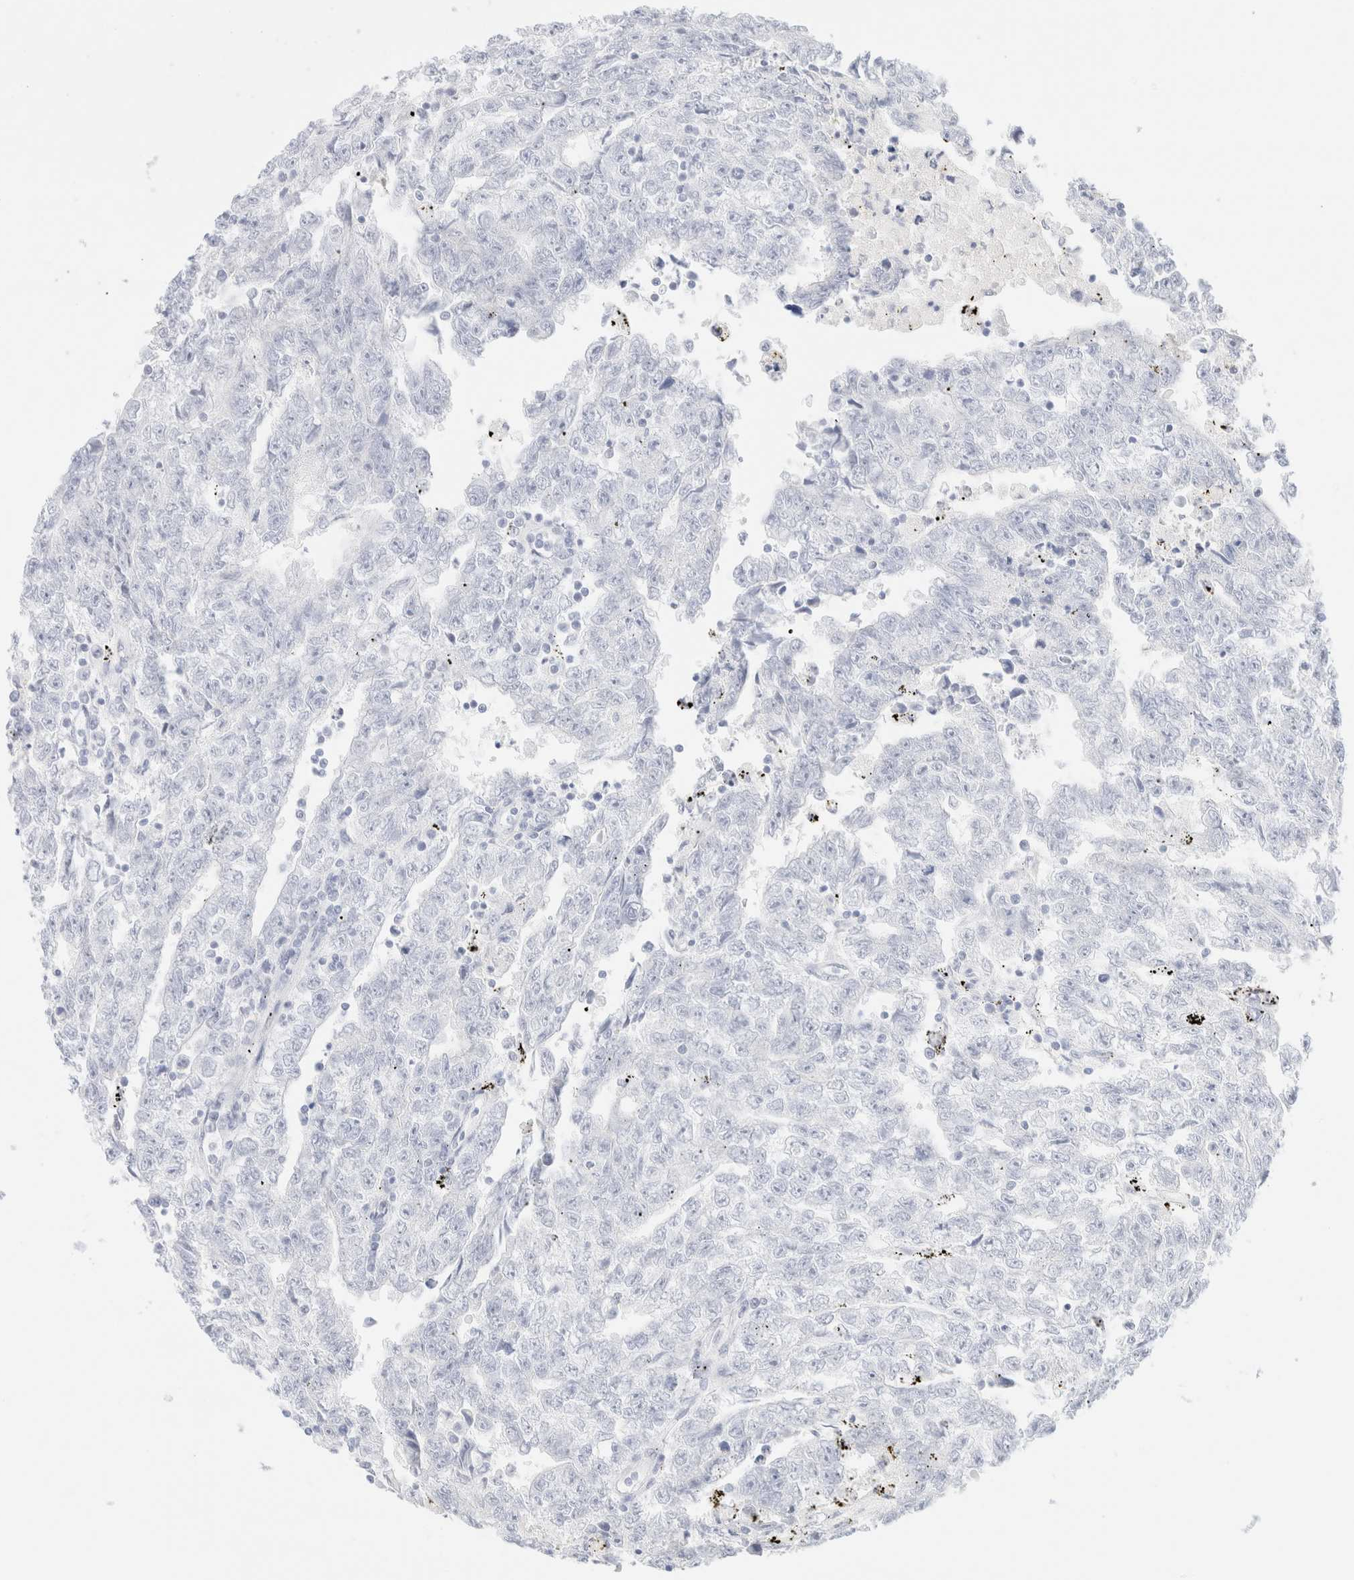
{"staining": {"intensity": "negative", "quantity": "none", "location": "none"}, "tissue": "testis cancer", "cell_type": "Tumor cells", "image_type": "cancer", "snomed": [{"axis": "morphology", "description": "Carcinoma, Embryonal, NOS"}, {"axis": "topography", "description": "Testis"}], "caption": "An immunohistochemistry photomicrograph of testis embryonal carcinoma is shown. There is no staining in tumor cells of testis embryonal carcinoma.", "gene": "KRT15", "patient": {"sex": "male", "age": 25}}